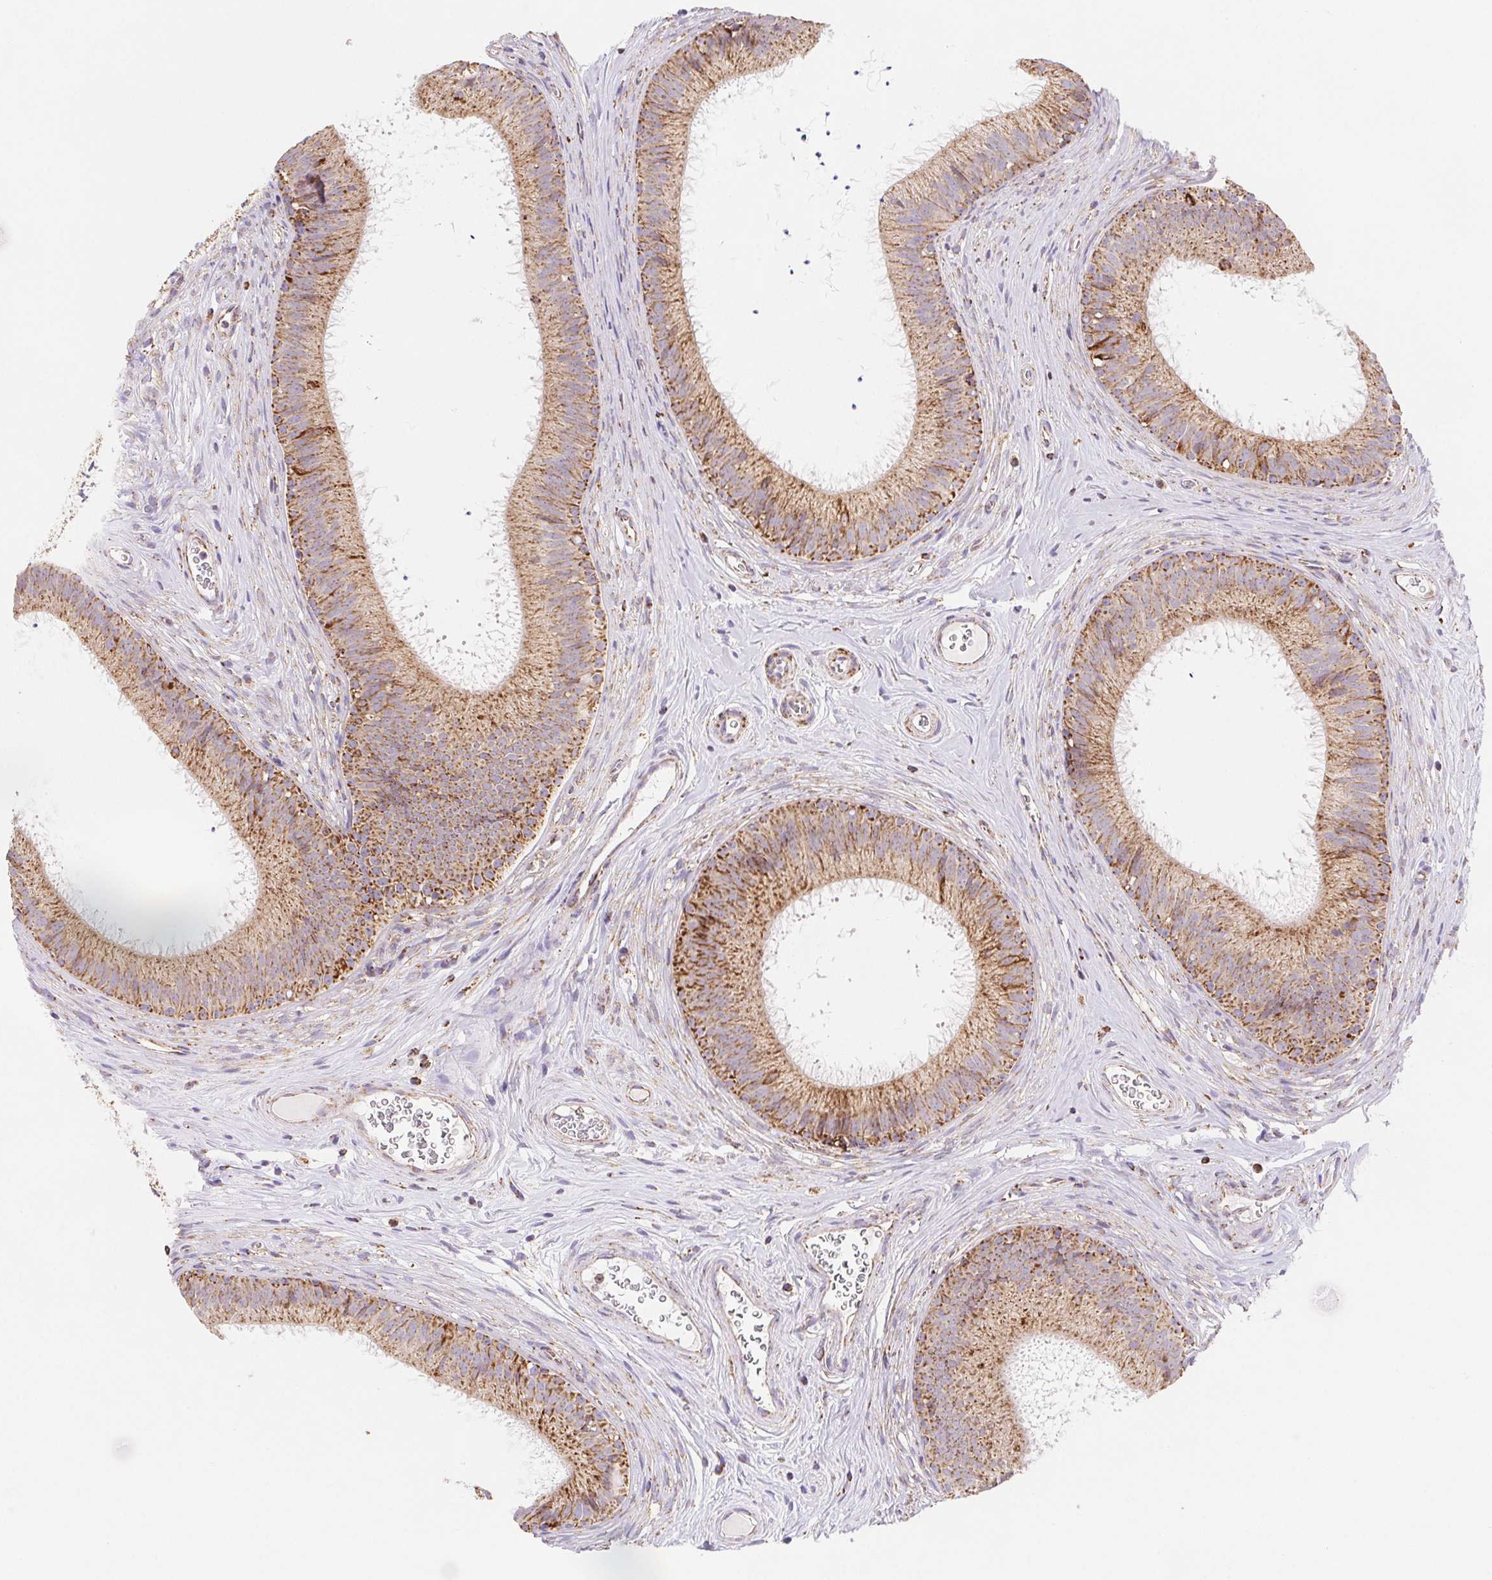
{"staining": {"intensity": "moderate", "quantity": ">75%", "location": "cytoplasmic/membranous"}, "tissue": "epididymis", "cell_type": "Glandular cells", "image_type": "normal", "snomed": [{"axis": "morphology", "description": "Normal tissue, NOS"}, {"axis": "topography", "description": "Epididymis"}], "caption": "Immunohistochemistry (IHC) image of normal epididymis stained for a protein (brown), which exhibits medium levels of moderate cytoplasmic/membranous expression in approximately >75% of glandular cells.", "gene": "NIPSNAP2", "patient": {"sex": "male", "age": 24}}